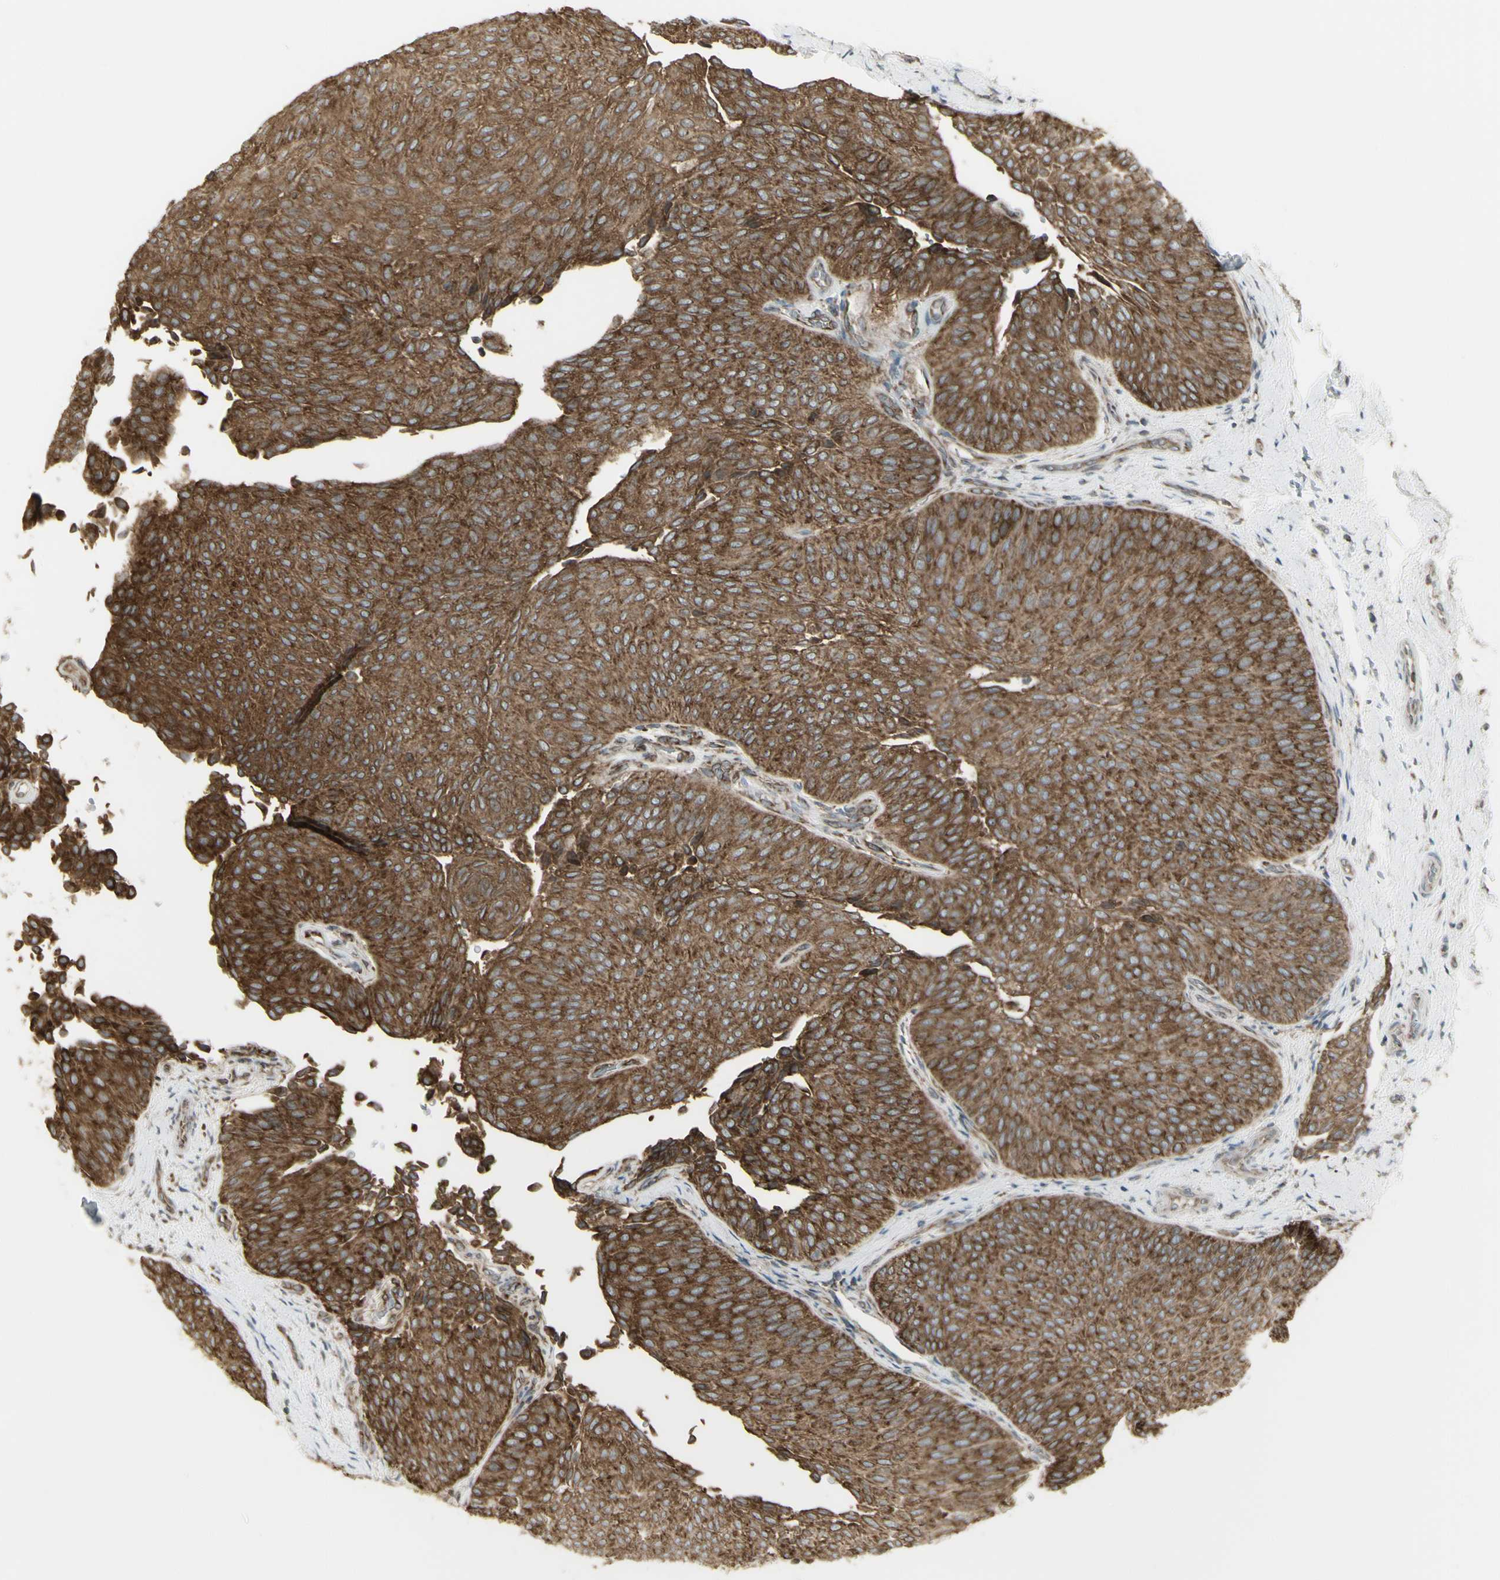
{"staining": {"intensity": "strong", "quantity": ">75%", "location": "cytoplasmic/membranous"}, "tissue": "urothelial cancer", "cell_type": "Tumor cells", "image_type": "cancer", "snomed": [{"axis": "morphology", "description": "Urothelial carcinoma, Low grade"}, {"axis": "topography", "description": "Urinary bladder"}], "caption": "Protein positivity by IHC shows strong cytoplasmic/membranous expression in about >75% of tumor cells in low-grade urothelial carcinoma.", "gene": "FKBP3", "patient": {"sex": "female", "age": 60}}